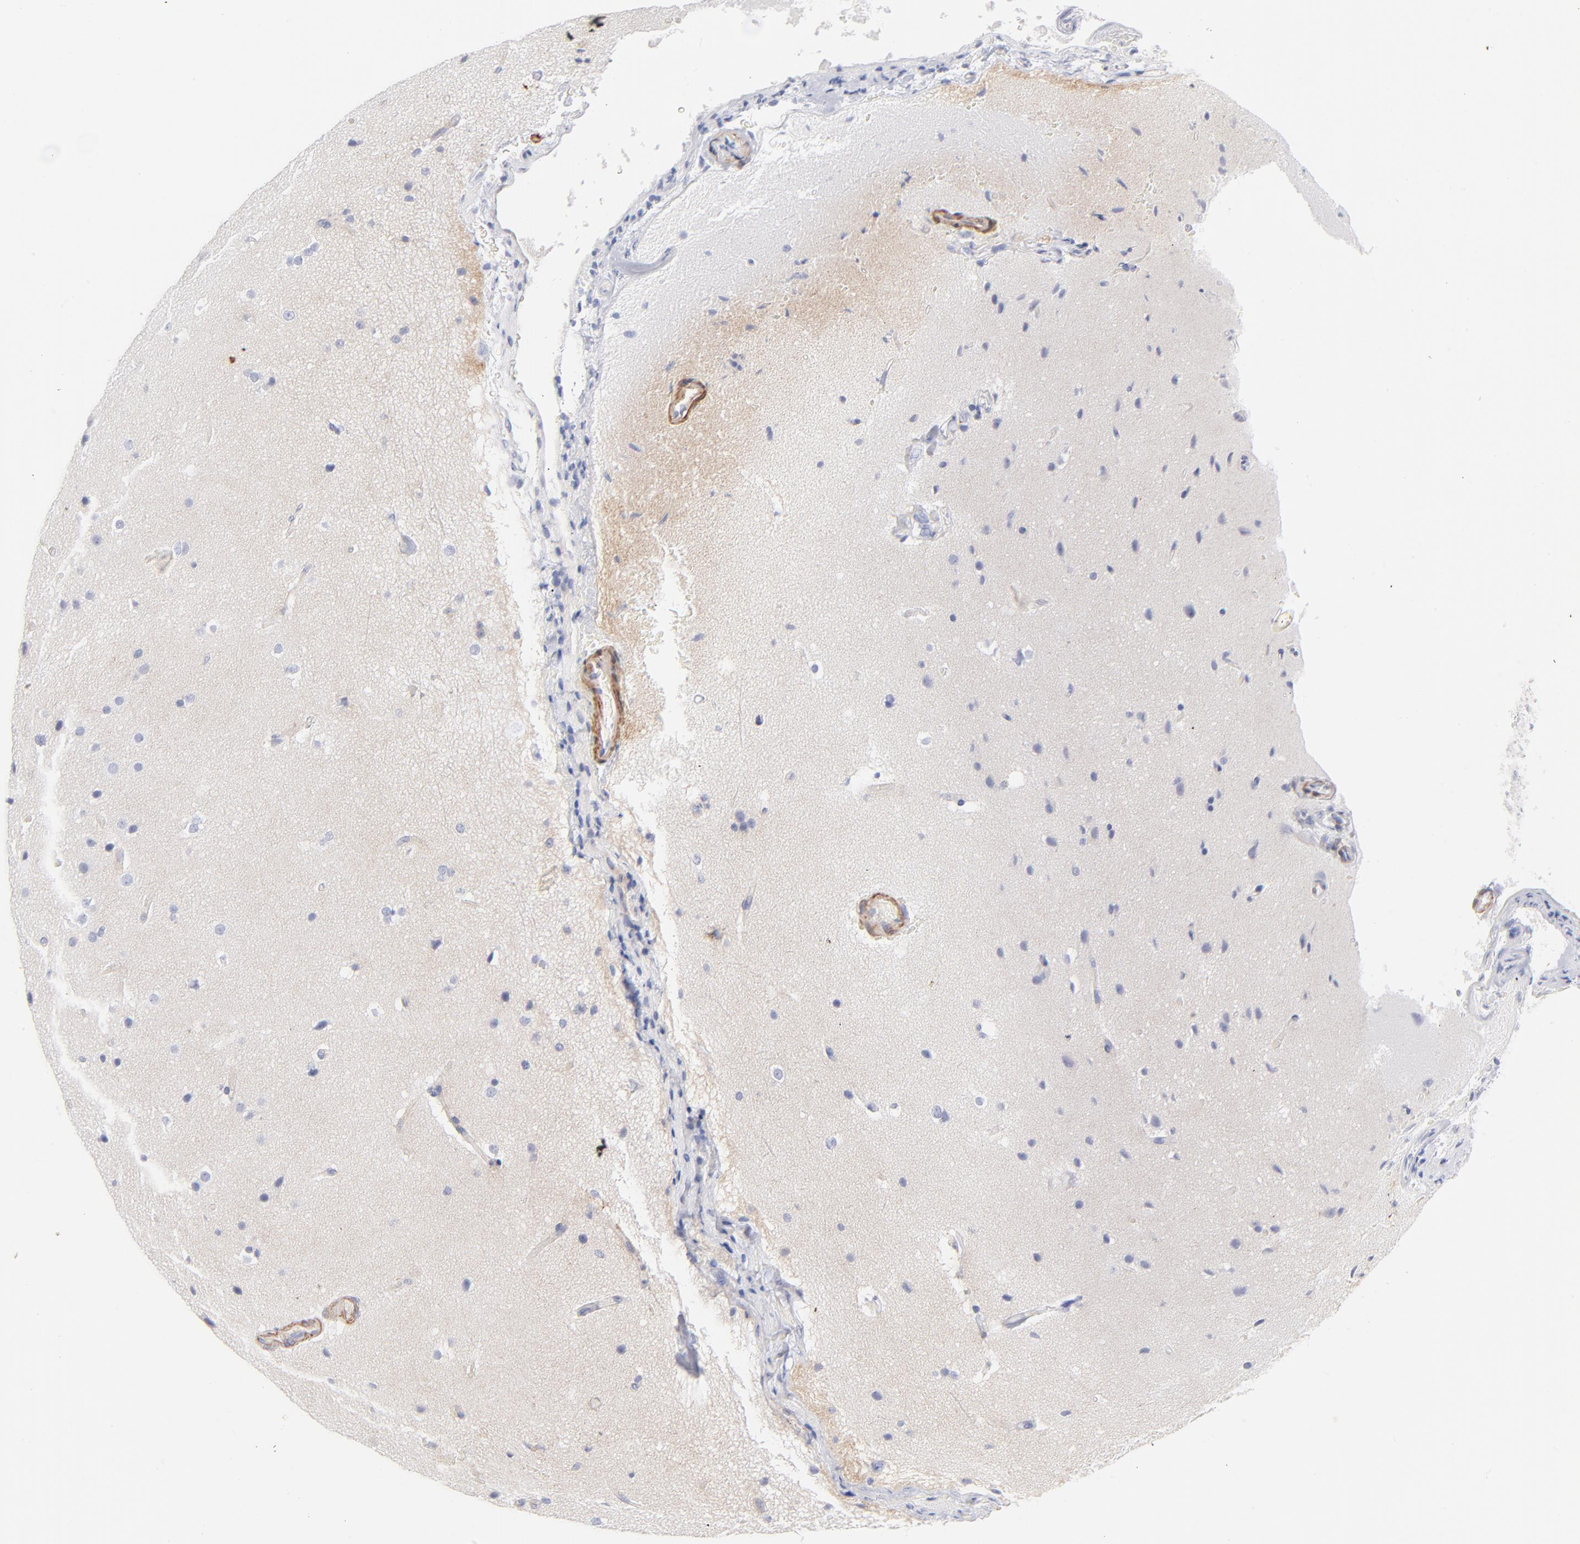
{"staining": {"intensity": "negative", "quantity": "none", "location": "none"}, "tissue": "glioma", "cell_type": "Tumor cells", "image_type": "cancer", "snomed": [{"axis": "morphology", "description": "Glioma, malignant, Low grade"}, {"axis": "topography", "description": "Cerebral cortex"}], "caption": "This photomicrograph is of malignant glioma (low-grade) stained with IHC to label a protein in brown with the nuclei are counter-stained blue. There is no staining in tumor cells.", "gene": "ACTA2", "patient": {"sex": "female", "age": 47}}